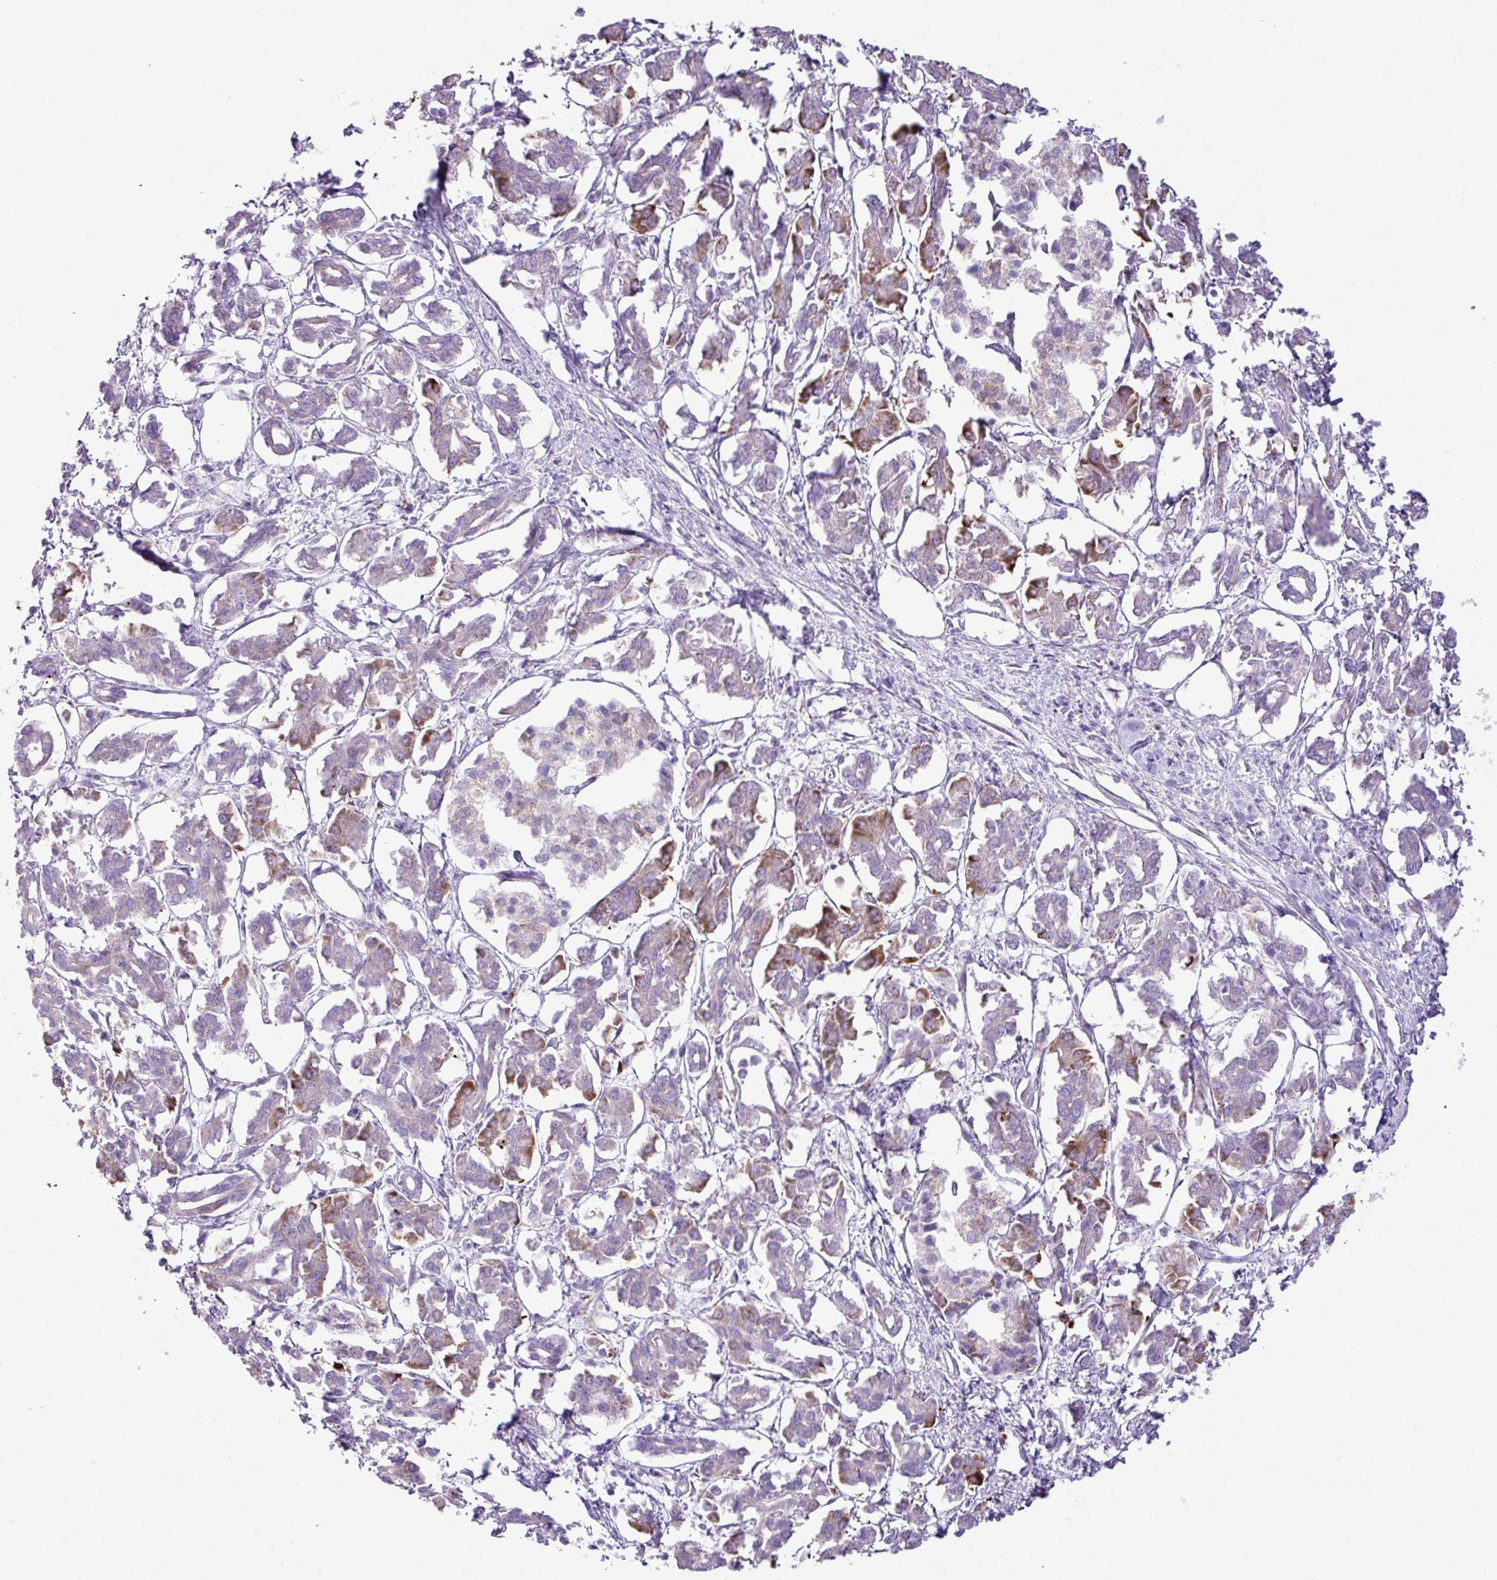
{"staining": {"intensity": "moderate", "quantity": "<25%", "location": "cytoplasmic/membranous"}, "tissue": "pancreatic cancer", "cell_type": "Tumor cells", "image_type": "cancer", "snomed": [{"axis": "morphology", "description": "Adenocarcinoma, NOS"}, {"axis": "topography", "description": "Pancreas"}], "caption": "Immunohistochemistry image of human adenocarcinoma (pancreatic) stained for a protein (brown), which shows low levels of moderate cytoplasmic/membranous staining in approximately <25% of tumor cells.", "gene": "RGS21", "patient": {"sex": "male", "age": 61}}